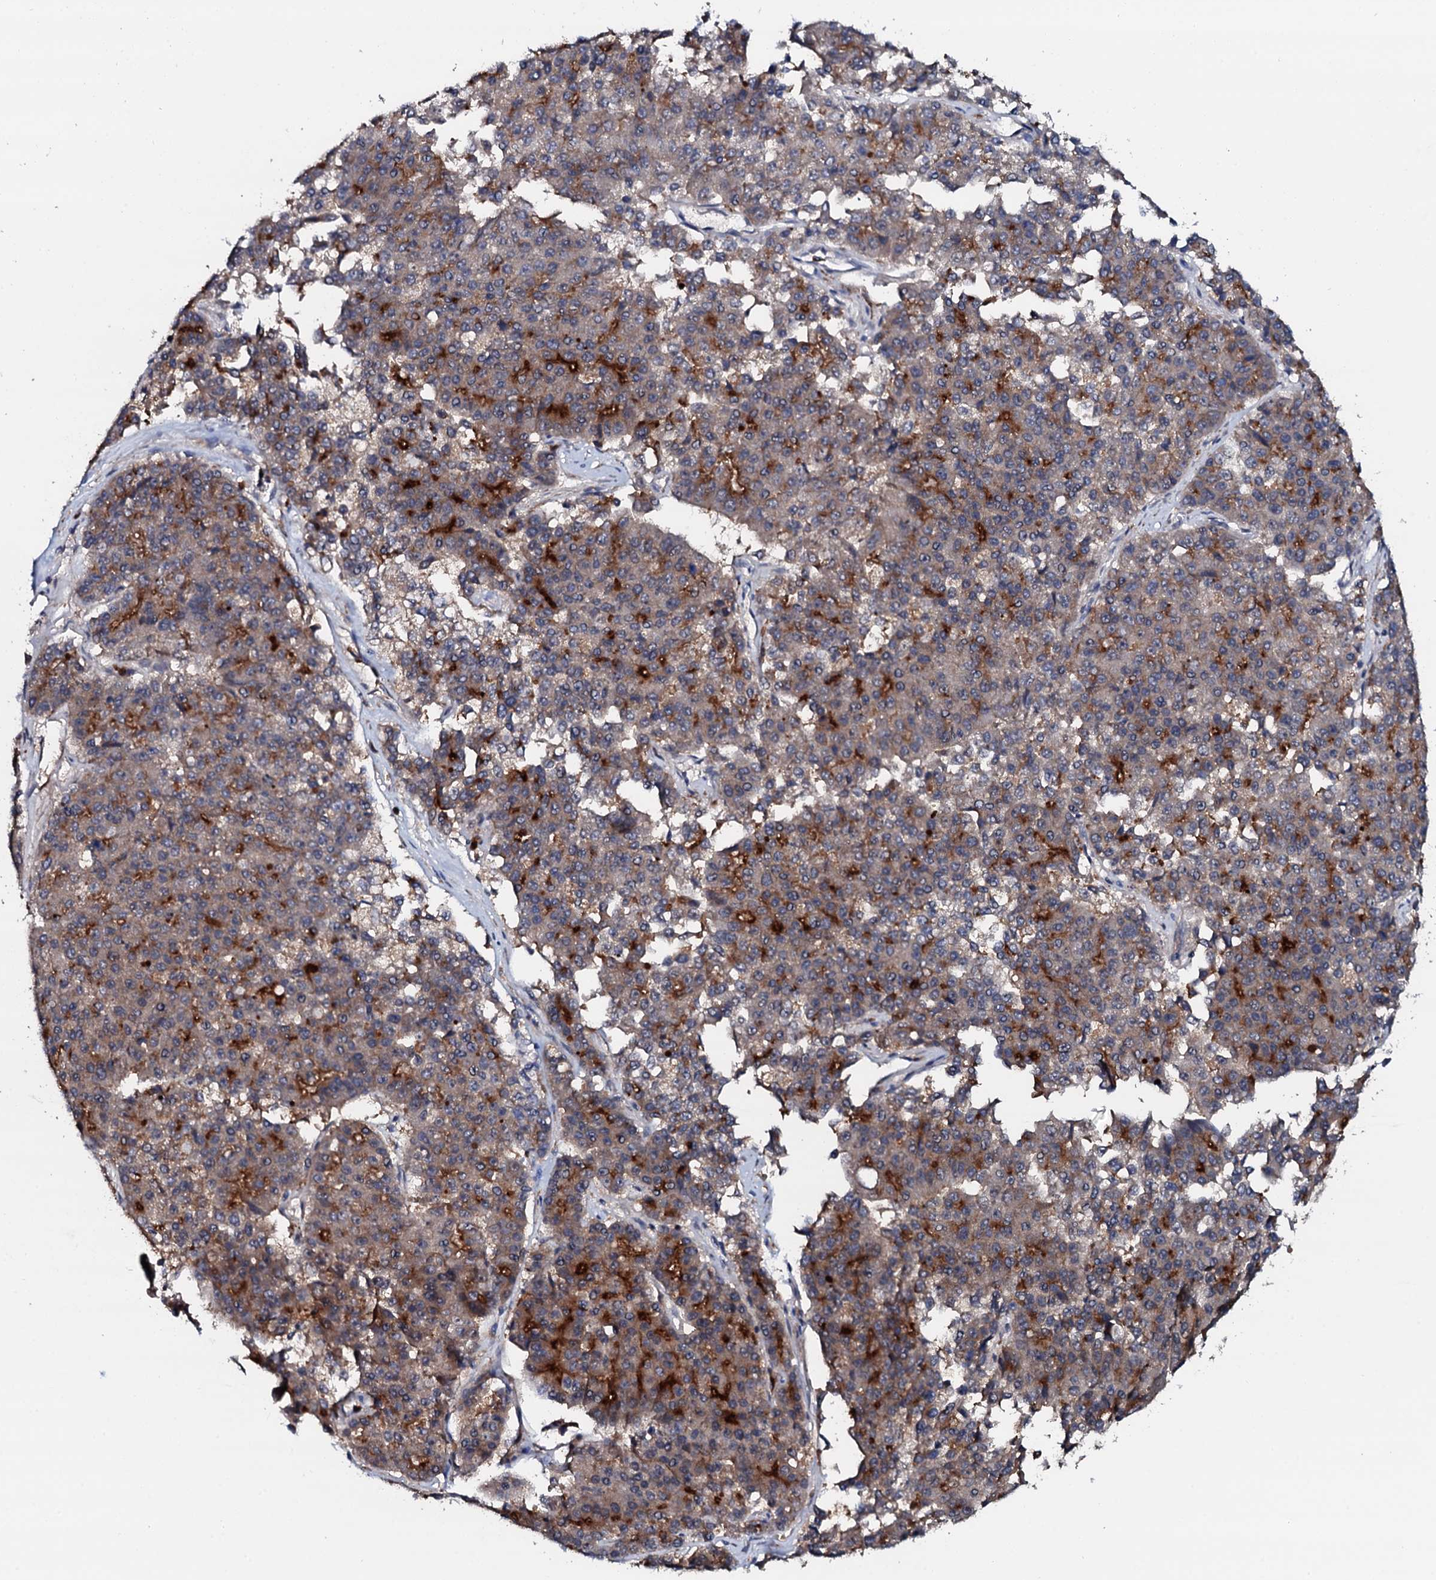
{"staining": {"intensity": "strong", "quantity": "25%-75%", "location": "cytoplasmic/membranous"}, "tissue": "pancreatic cancer", "cell_type": "Tumor cells", "image_type": "cancer", "snomed": [{"axis": "morphology", "description": "Adenocarcinoma, NOS"}, {"axis": "topography", "description": "Pancreas"}], "caption": "Immunohistochemical staining of pancreatic cancer demonstrates strong cytoplasmic/membranous protein staining in approximately 25%-75% of tumor cells. Nuclei are stained in blue.", "gene": "VAMP8", "patient": {"sex": "male", "age": 50}}